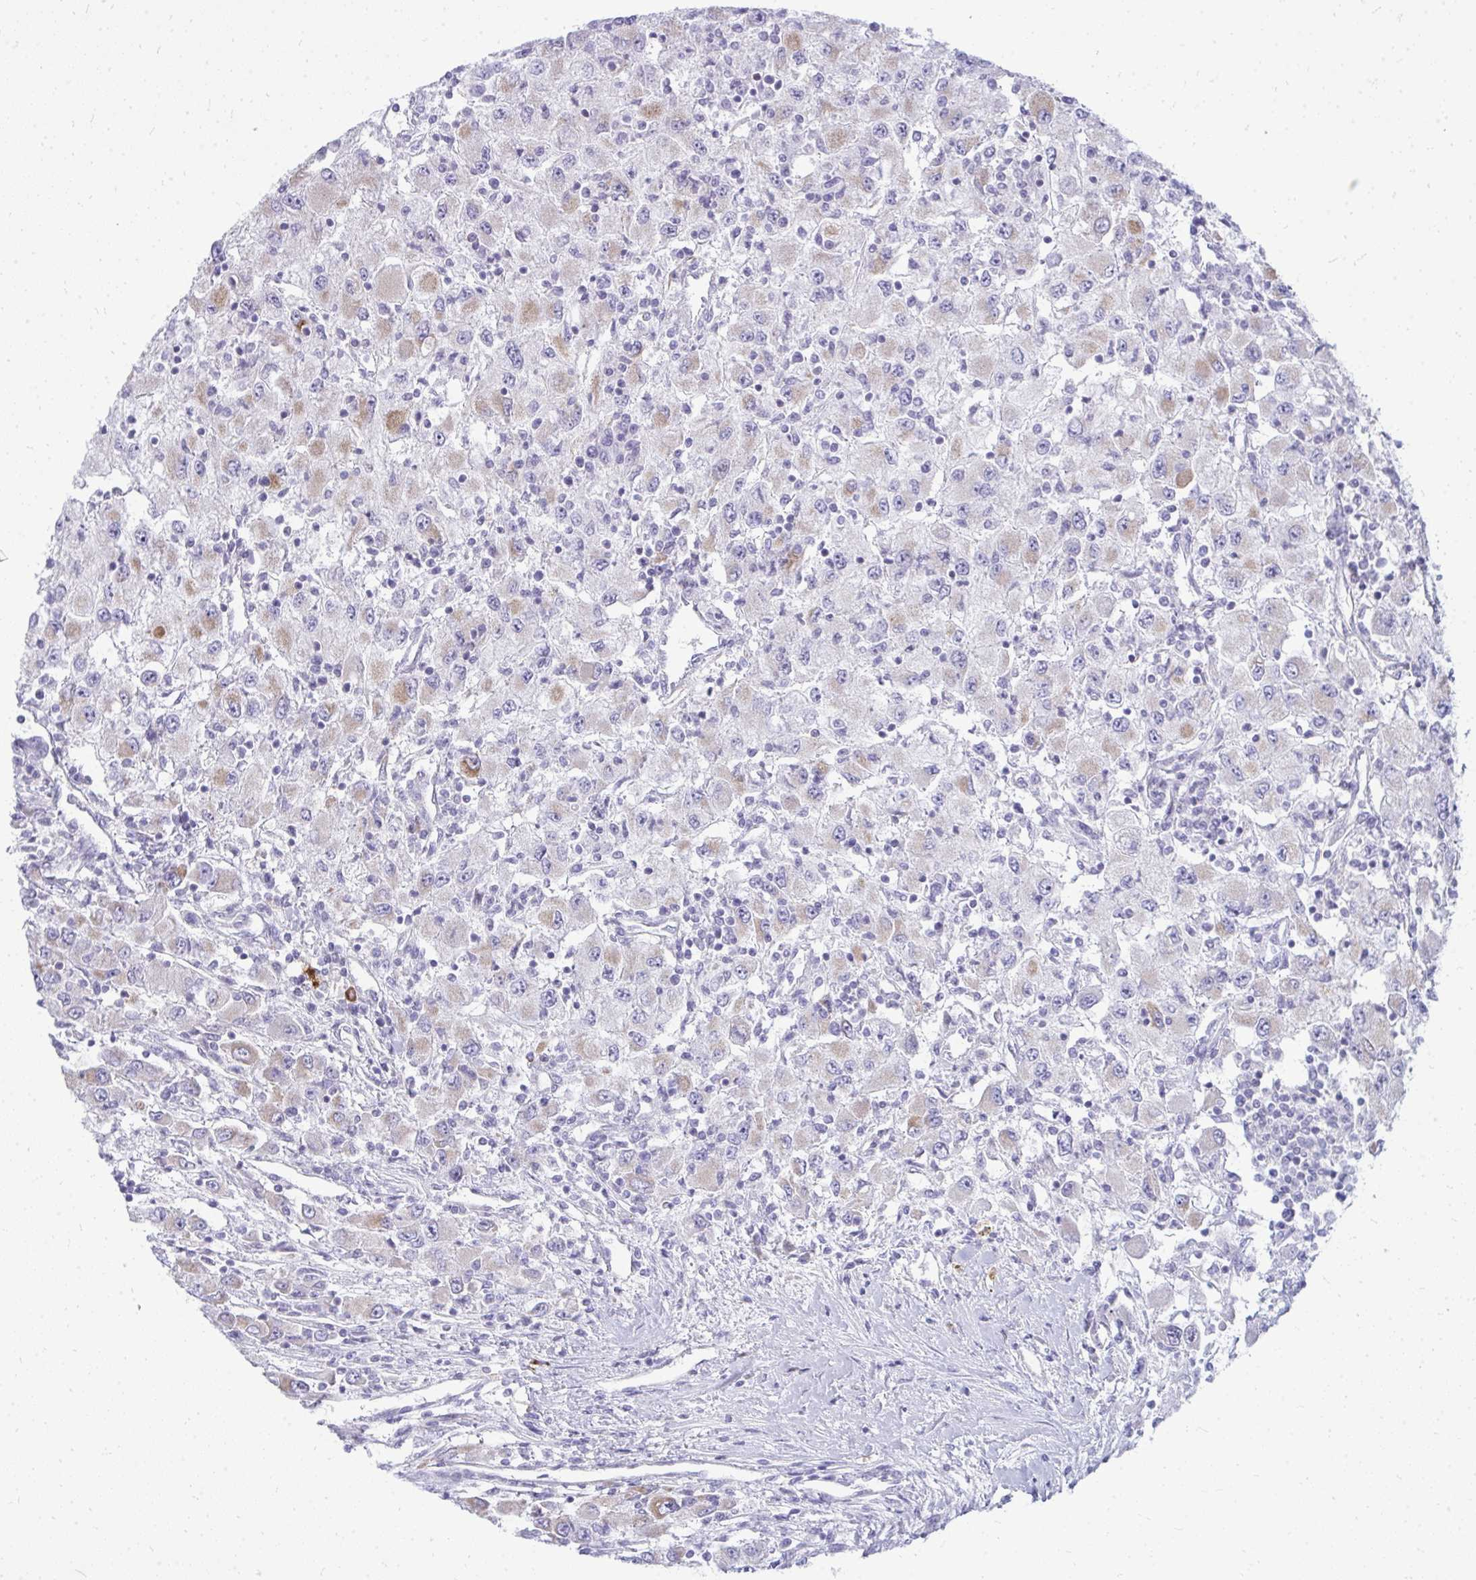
{"staining": {"intensity": "weak", "quantity": "25%-75%", "location": "cytoplasmic/membranous"}, "tissue": "renal cancer", "cell_type": "Tumor cells", "image_type": "cancer", "snomed": [{"axis": "morphology", "description": "Adenocarcinoma, NOS"}, {"axis": "topography", "description": "Kidney"}], "caption": "A micrograph showing weak cytoplasmic/membranous expression in about 25%-75% of tumor cells in renal adenocarcinoma, as visualized by brown immunohistochemical staining.", "gene": "TSPEAR", "patient": {"sex": "female", "age": 67}}